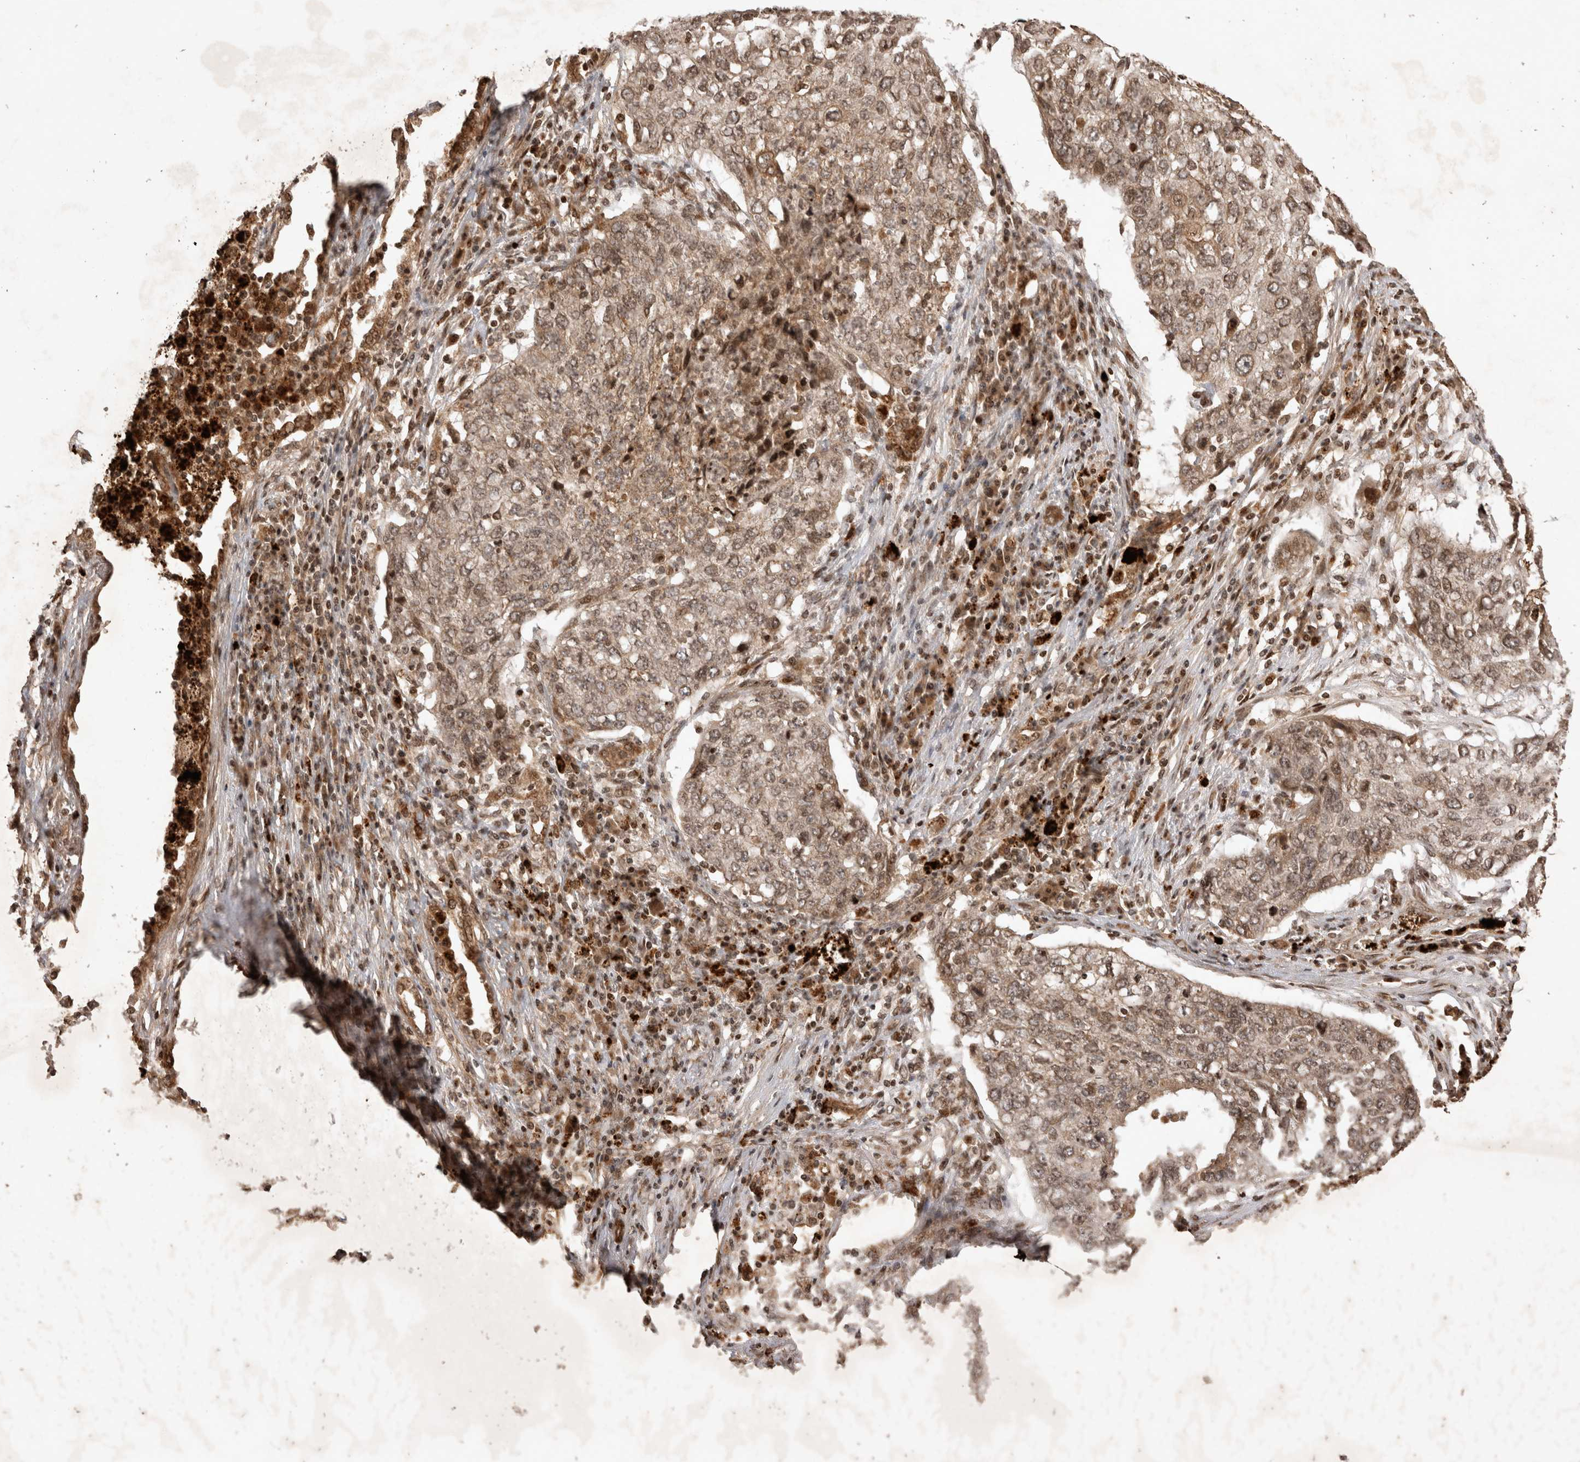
{"staining": {"intensity": "weak", "quantity": ">75%", "location": "cytoplasmic/membranous"}, "tissue": "lung cancer", "cell_type": "Tumor cells", "image_type": "cancer", "snomed": [{"axis": "morphology", "description": "Squamous cell carcinoma, NOS"}, {"axis": "topography", "description": "Lung"}], "caption": "The histopathology image reveals a brown stain indicating the presence of a protein in the cytoplasmic/membranous of tumor cells in lung squamous cell carcinoma.", "gene": "FAM221A", "patient": {"sex": "female", "age": 63}}